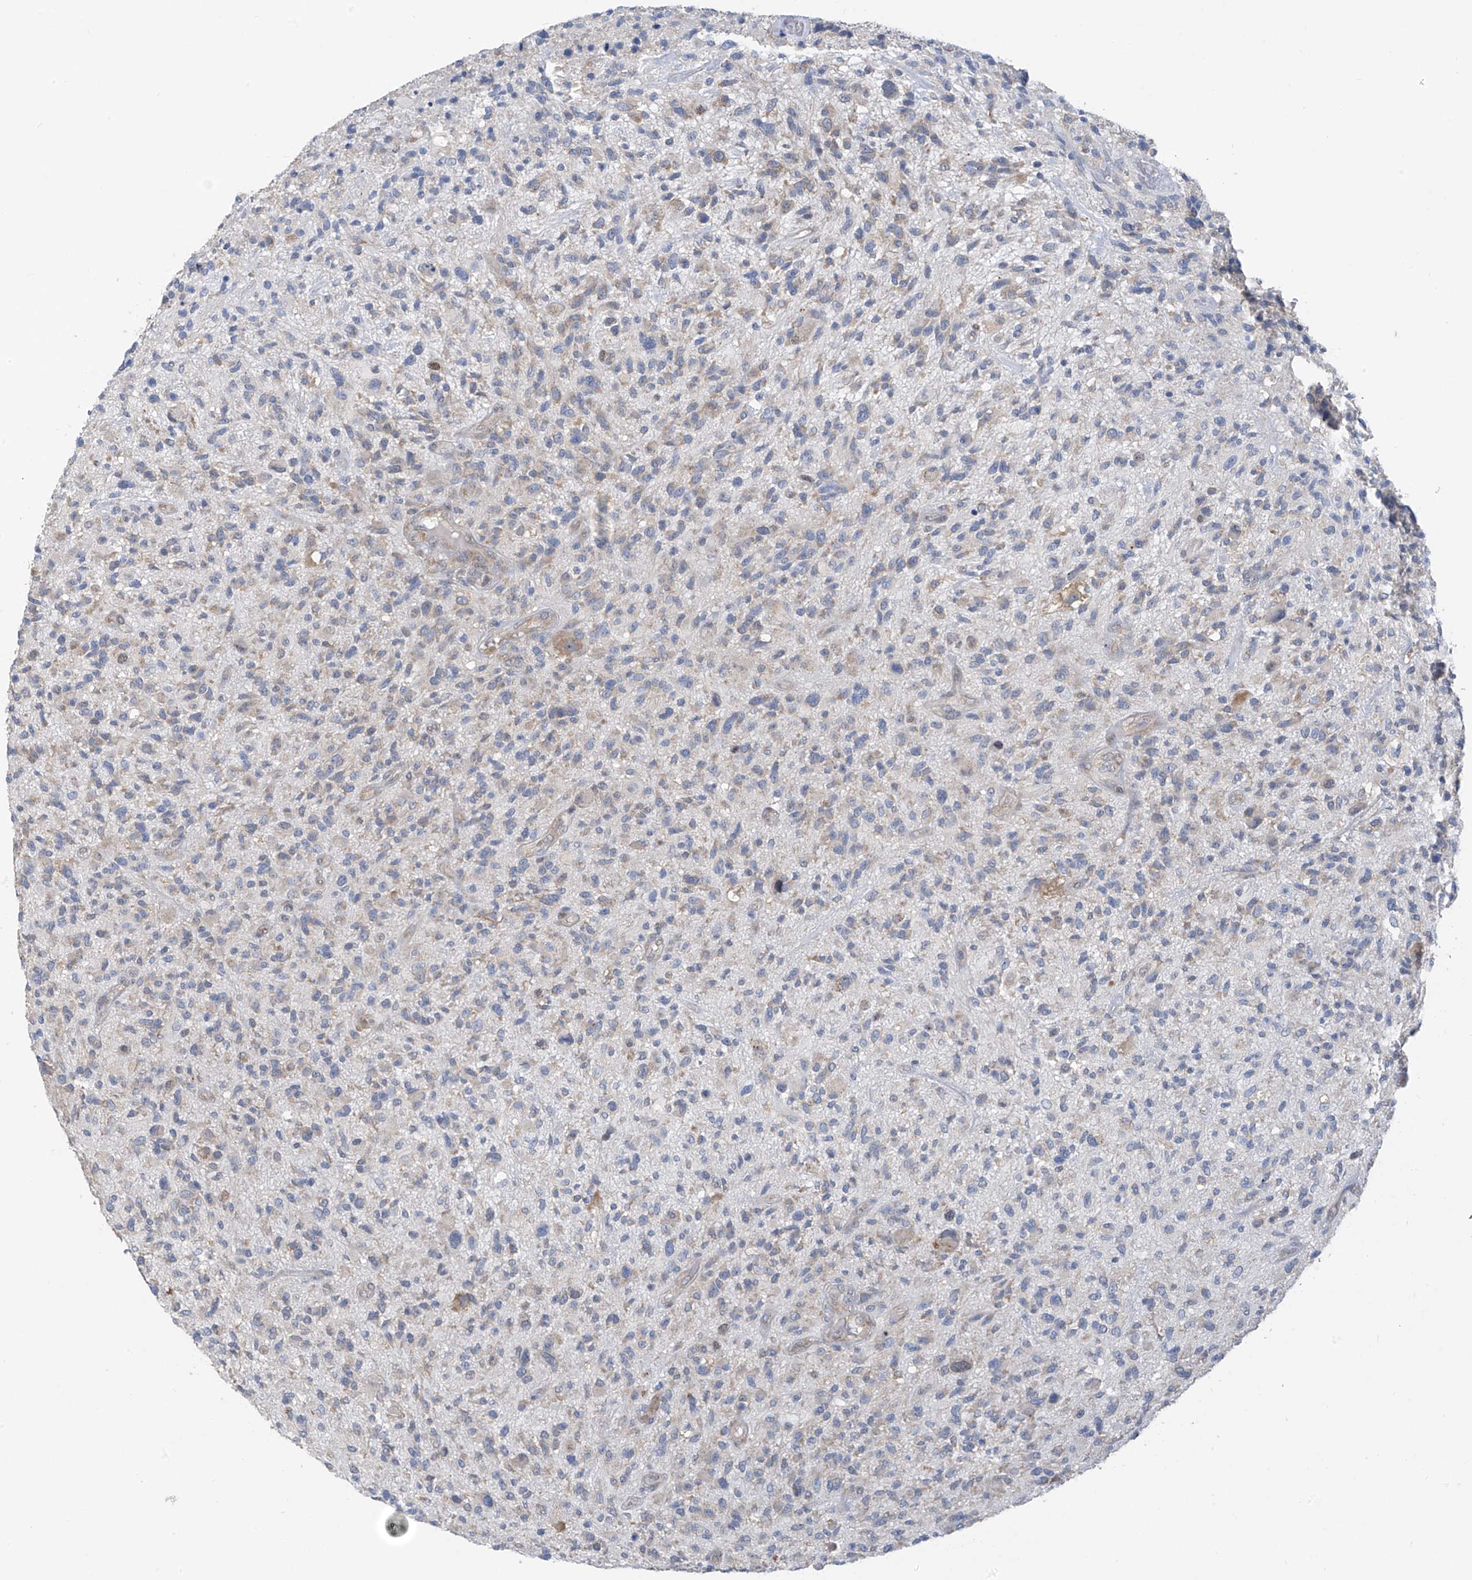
{"staining": {"intensity": "weak", "quantity": "<25%", "location": "cytoplasmic/membranous"}, "tissue": "glioma", "cell_type": "Tumor cells", "image_type": "cancer", "snomed": [{"axis": "morphology", "description": "Glioma, malignant, High grade"}, {"axis": "topography", "description": "Brain"}], "caption": "The micrograph shows no significant positivity in tumor cells of high-grade glioma (malignant). (Stains: DAB immunohistochemistry with hematoxylin counter stain, Microscopy: brightfield microscopy at high magnification).", "gene": "RPL4", "patient": {"sex": "male", "age": 47}}